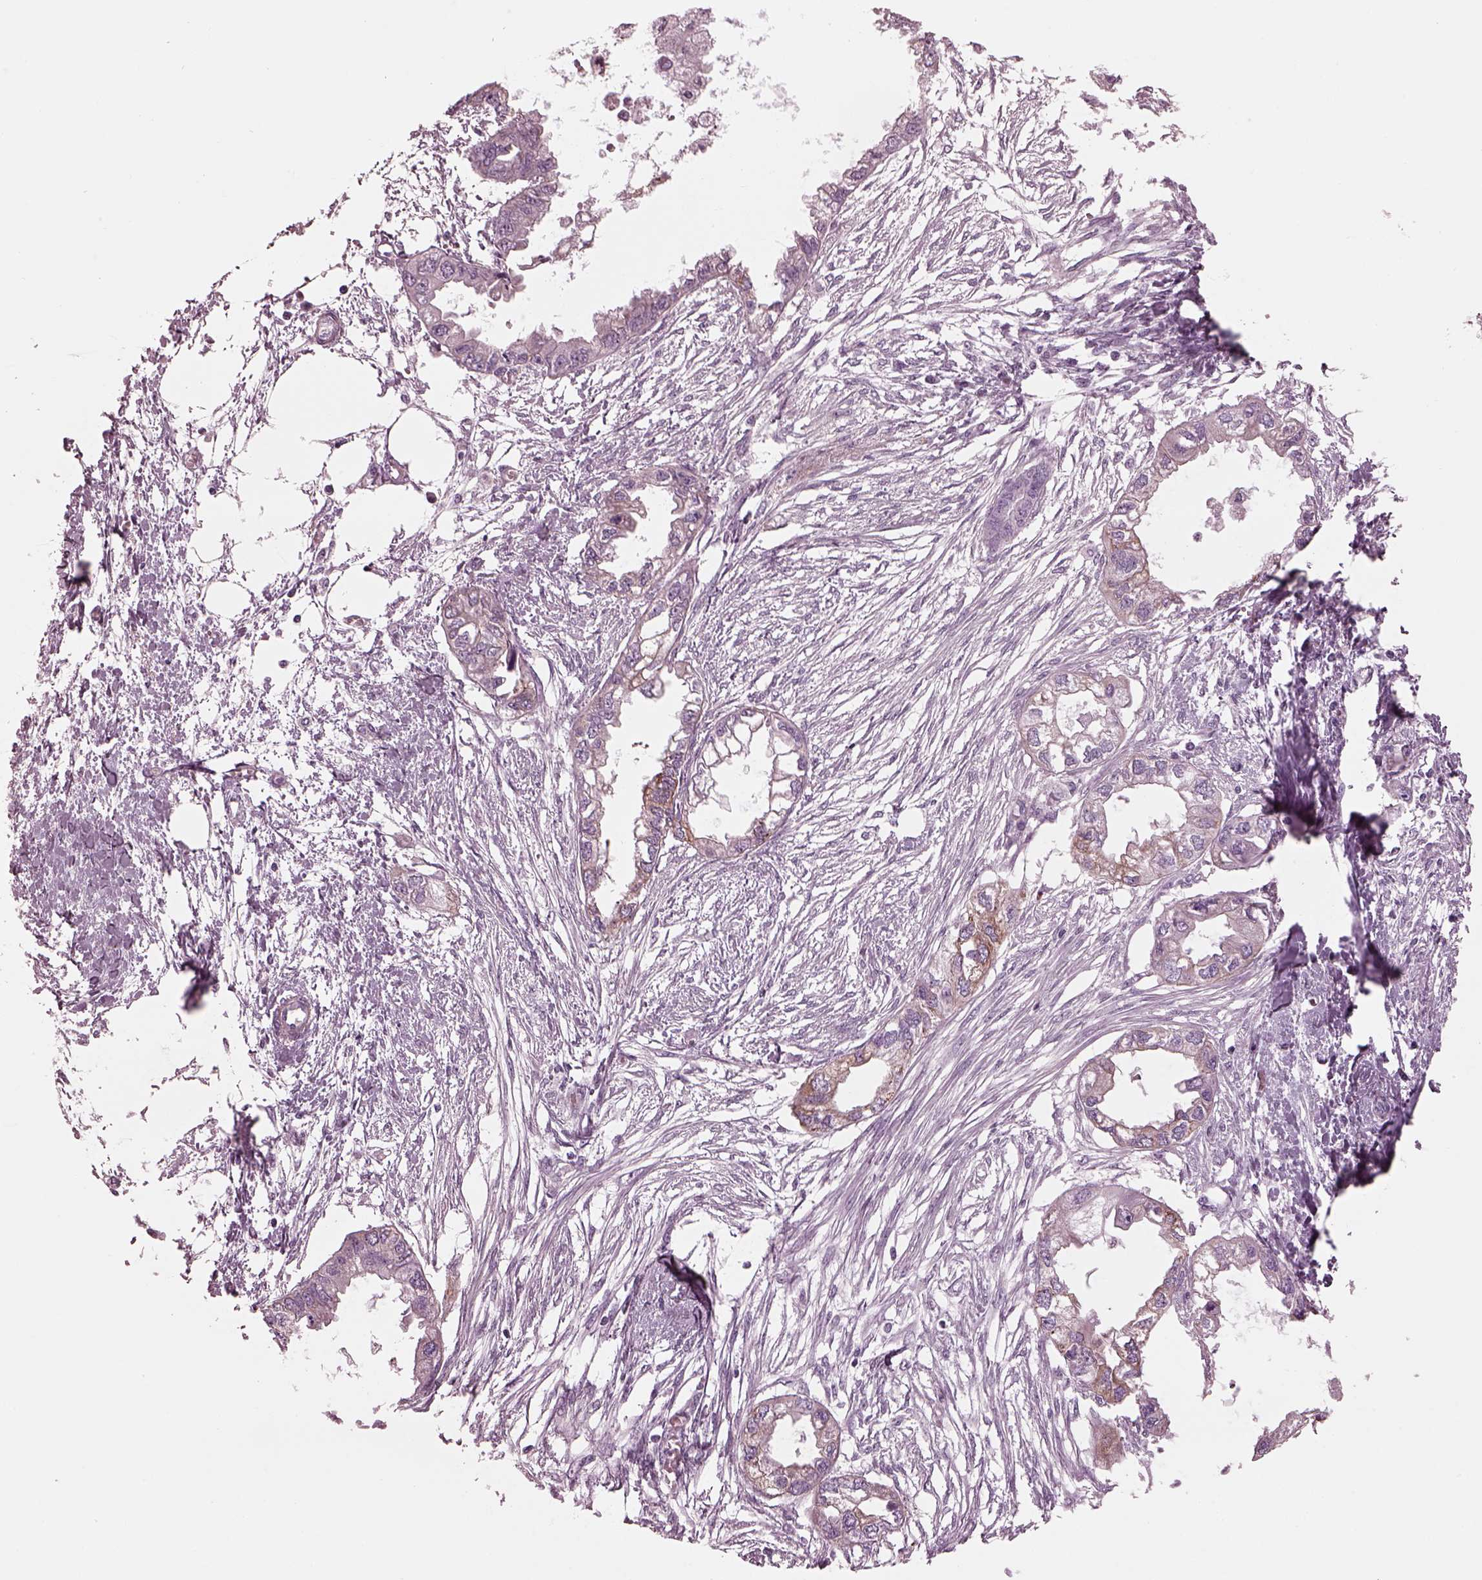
{"staining": {"intensity": "weak", "quantity": "<25%", "location": "cytoplasmic/membranous"}, "tissue": "endometrial cancer", "cell_type": "Tumor cells", "image_type": "cancer", "snomed": [{"axis": "morphology", "description": "Adenocarcinoma, NOS"}, {"axis": "morphology", "description": "Adenocarcinoma, metastatic, NOS"}, {"axis": "topography", "description": "Adipose tissue"}, {"axis": "topography", "description": "Endometrium"}], "caption": "This is a photomicrograph of immunohistochemistry (IHC) staining of endometrial cancer (adenocarcinoma), which shows no expression in tumor cells. Brightfield microscopy of IHC stained with DAB (3,3'-diaminobenzidine) (brown) and hematoxylin (blue), captured at high magnification.", "gene": "BFSP1", "patient": {"sex": "female", "age": 67}}